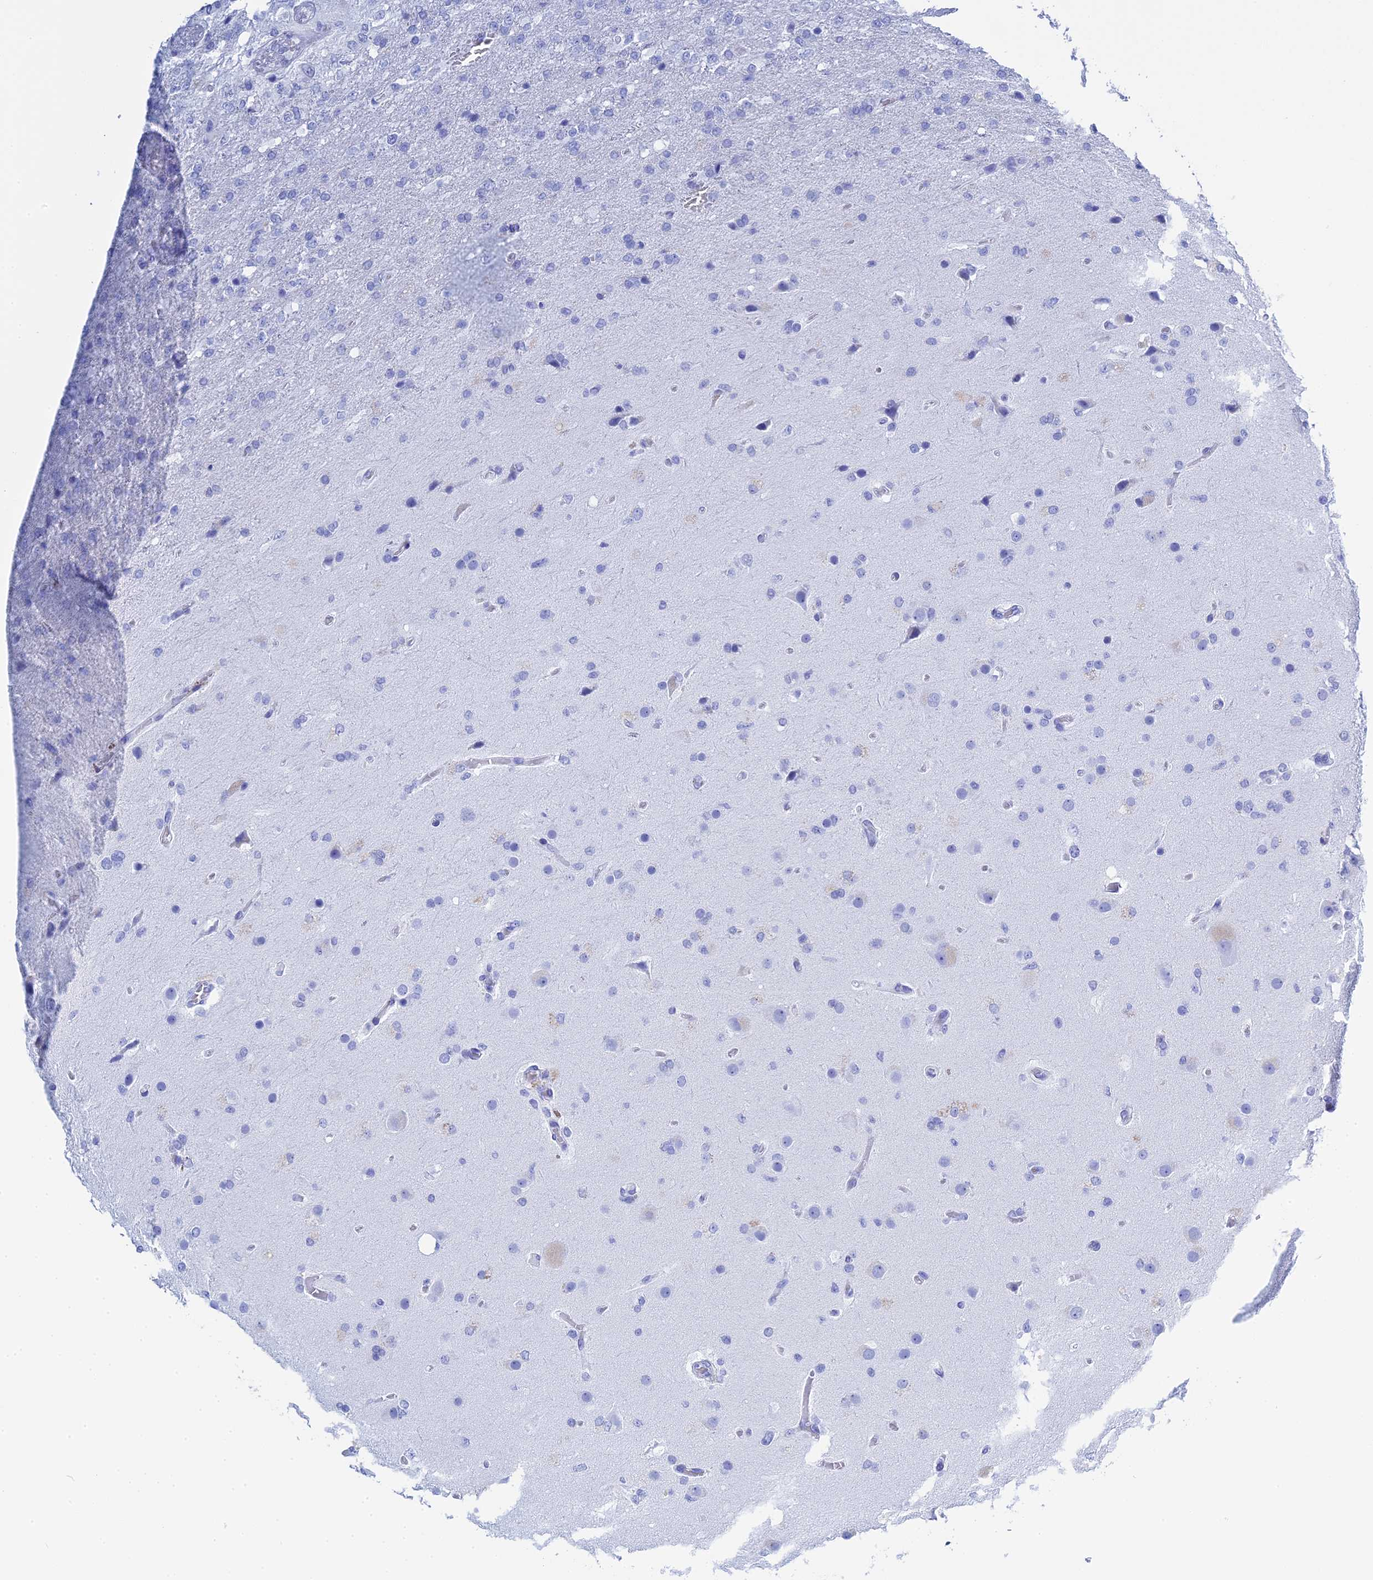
{"staining": {"intensity": "negative", "quantity": "none", "location": "none"}, "tissue": "glioma", "cell_type": "Tumor cells", "image_type": "cancer", "snomed": [{"axis": "morphology", "description": "Glioma, malignant, High grade"}, {"axis": "topography", "description": "Brain"}], "caption": "DAB immunohistochemical staining of human glioma shows no significant staining in tumor cells.", "gene": "TEX101", "patient": {"sex": "female", "age": 74}}